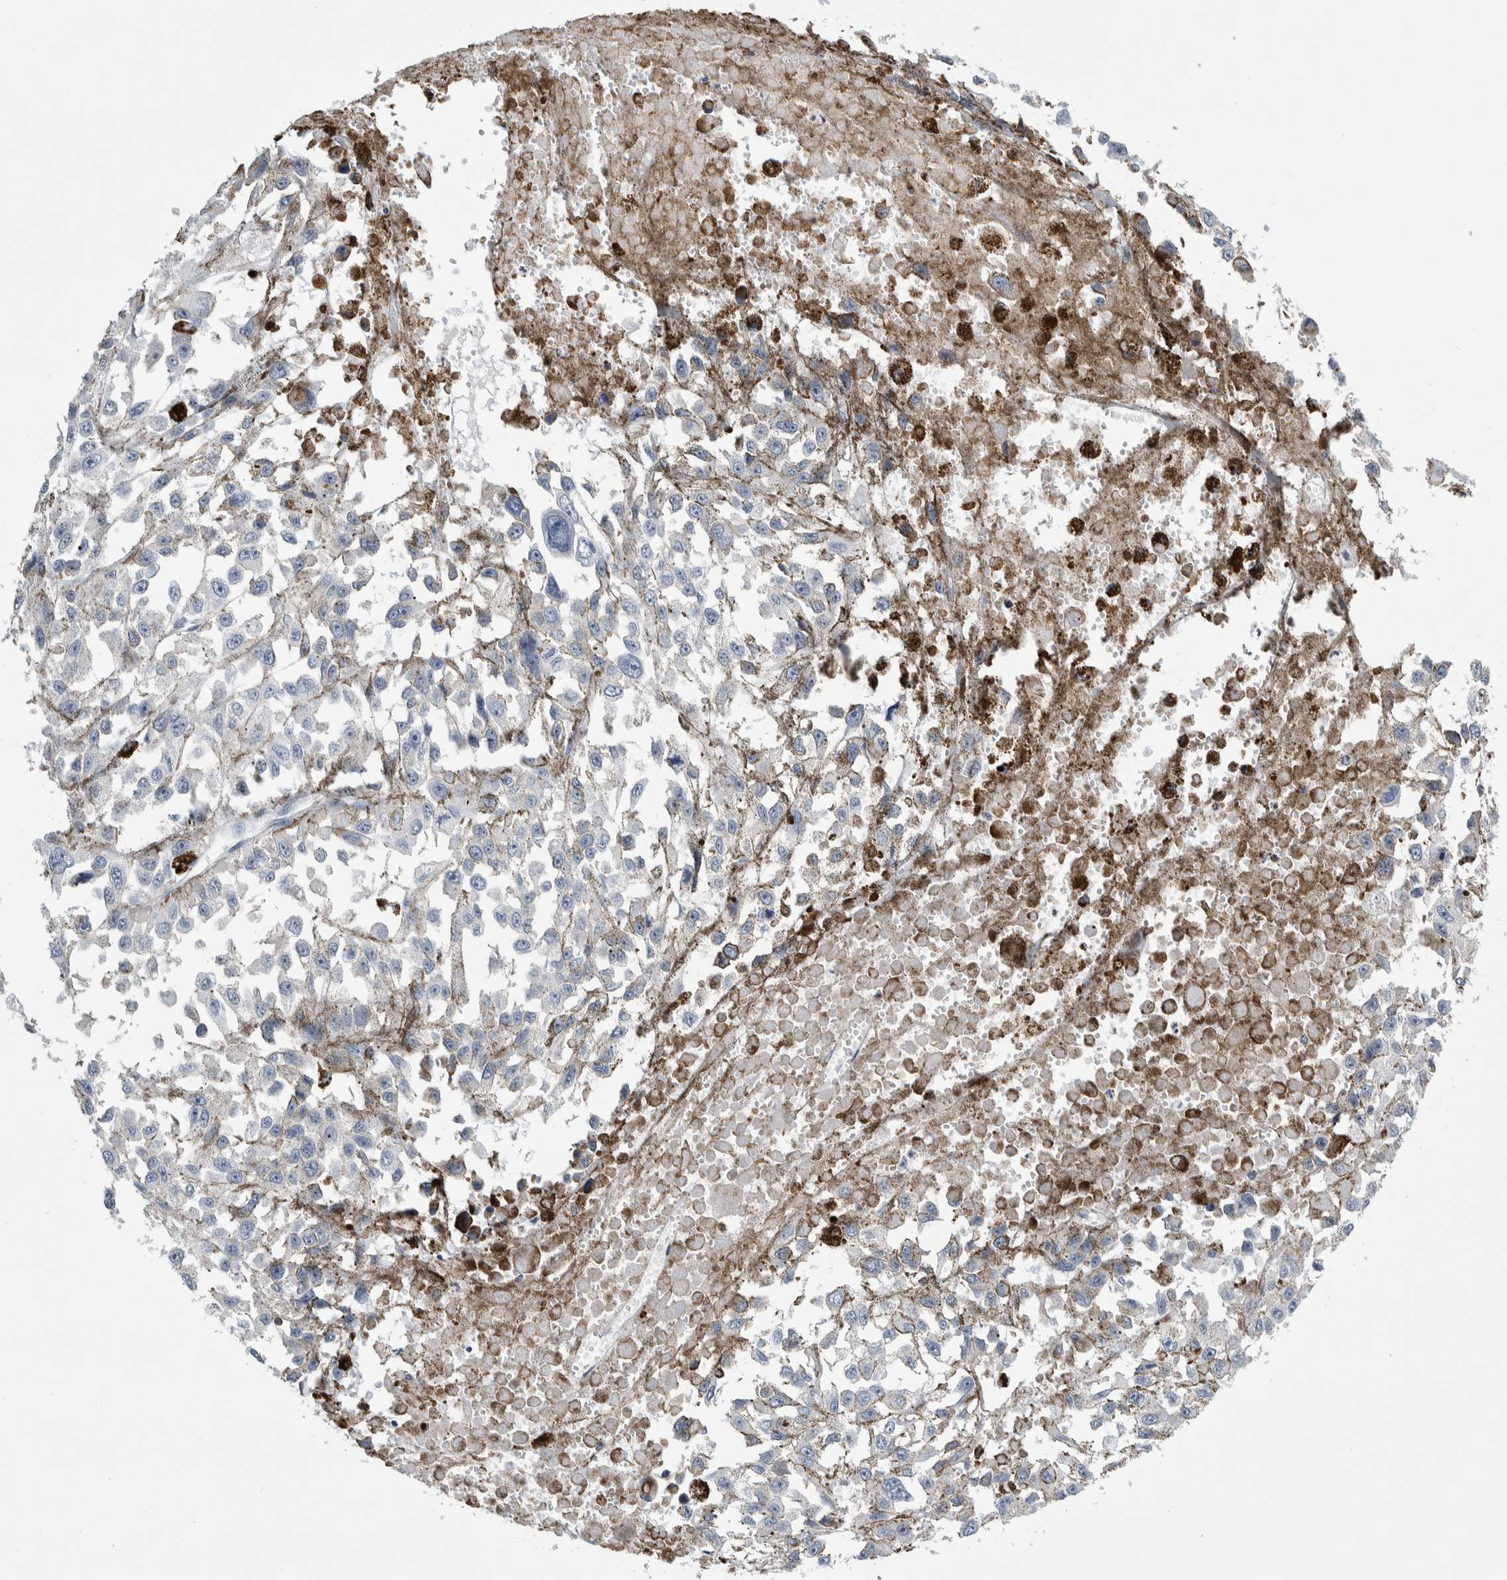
{"staining": {"intensity": "negative", "quantity": "none", "location": "none"}, "tissue": "melanoma", "cell_type": "Tumor cells", "image_type": "cancer", "snomed": [{"axis": "morphology", "description": "Malignant melanoma, Metastatic site"}, {"axis": "topography", "description": "Lymph node"}], "caption": "Protein analysis of malignant melanoma (metastatic site) exhibits no significant expression in tumor cells.", "gene": "SKAP2", "patient": {"sex": "male", "age": 59}}